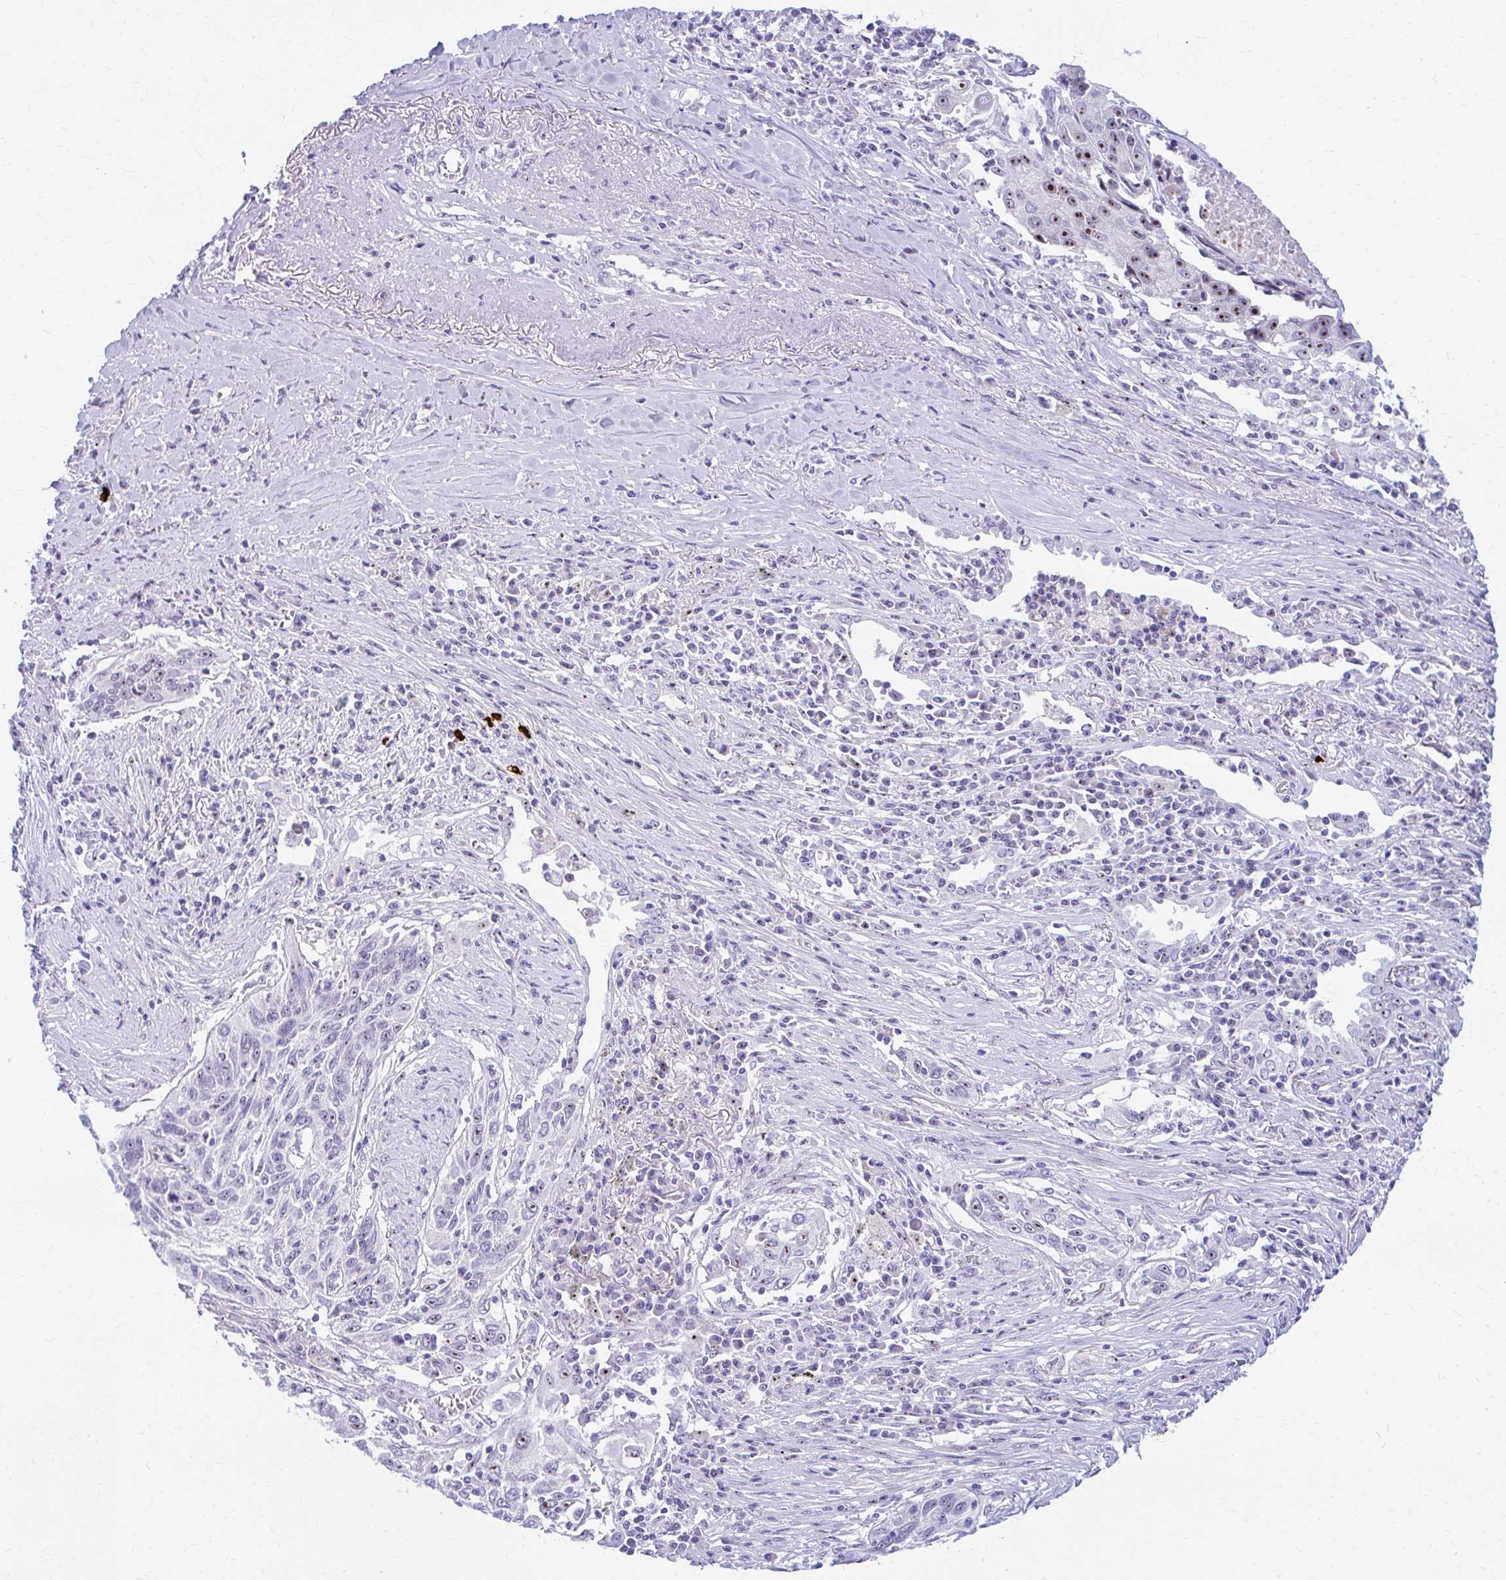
{"staining": {"intensity": "moderate", "quantity": ">75%", "location": "nuclear"}, "tissue": "lung cancer", "cell_type": "Tumor cells", "image_type": "cancer", "snomed": [{"axis": "morphology", "description": "Squamous cell carcinoma, NOS"}, {"axis": "topography", "description": "Lung"}], "caption": "The immunohistochemical stain shows moderate nuclear staining in tumor cells of squamous cell carcinoma (lung) tissue.", "gene": "FTSJ3", "patient": {"sex": "female", "age": 66}}